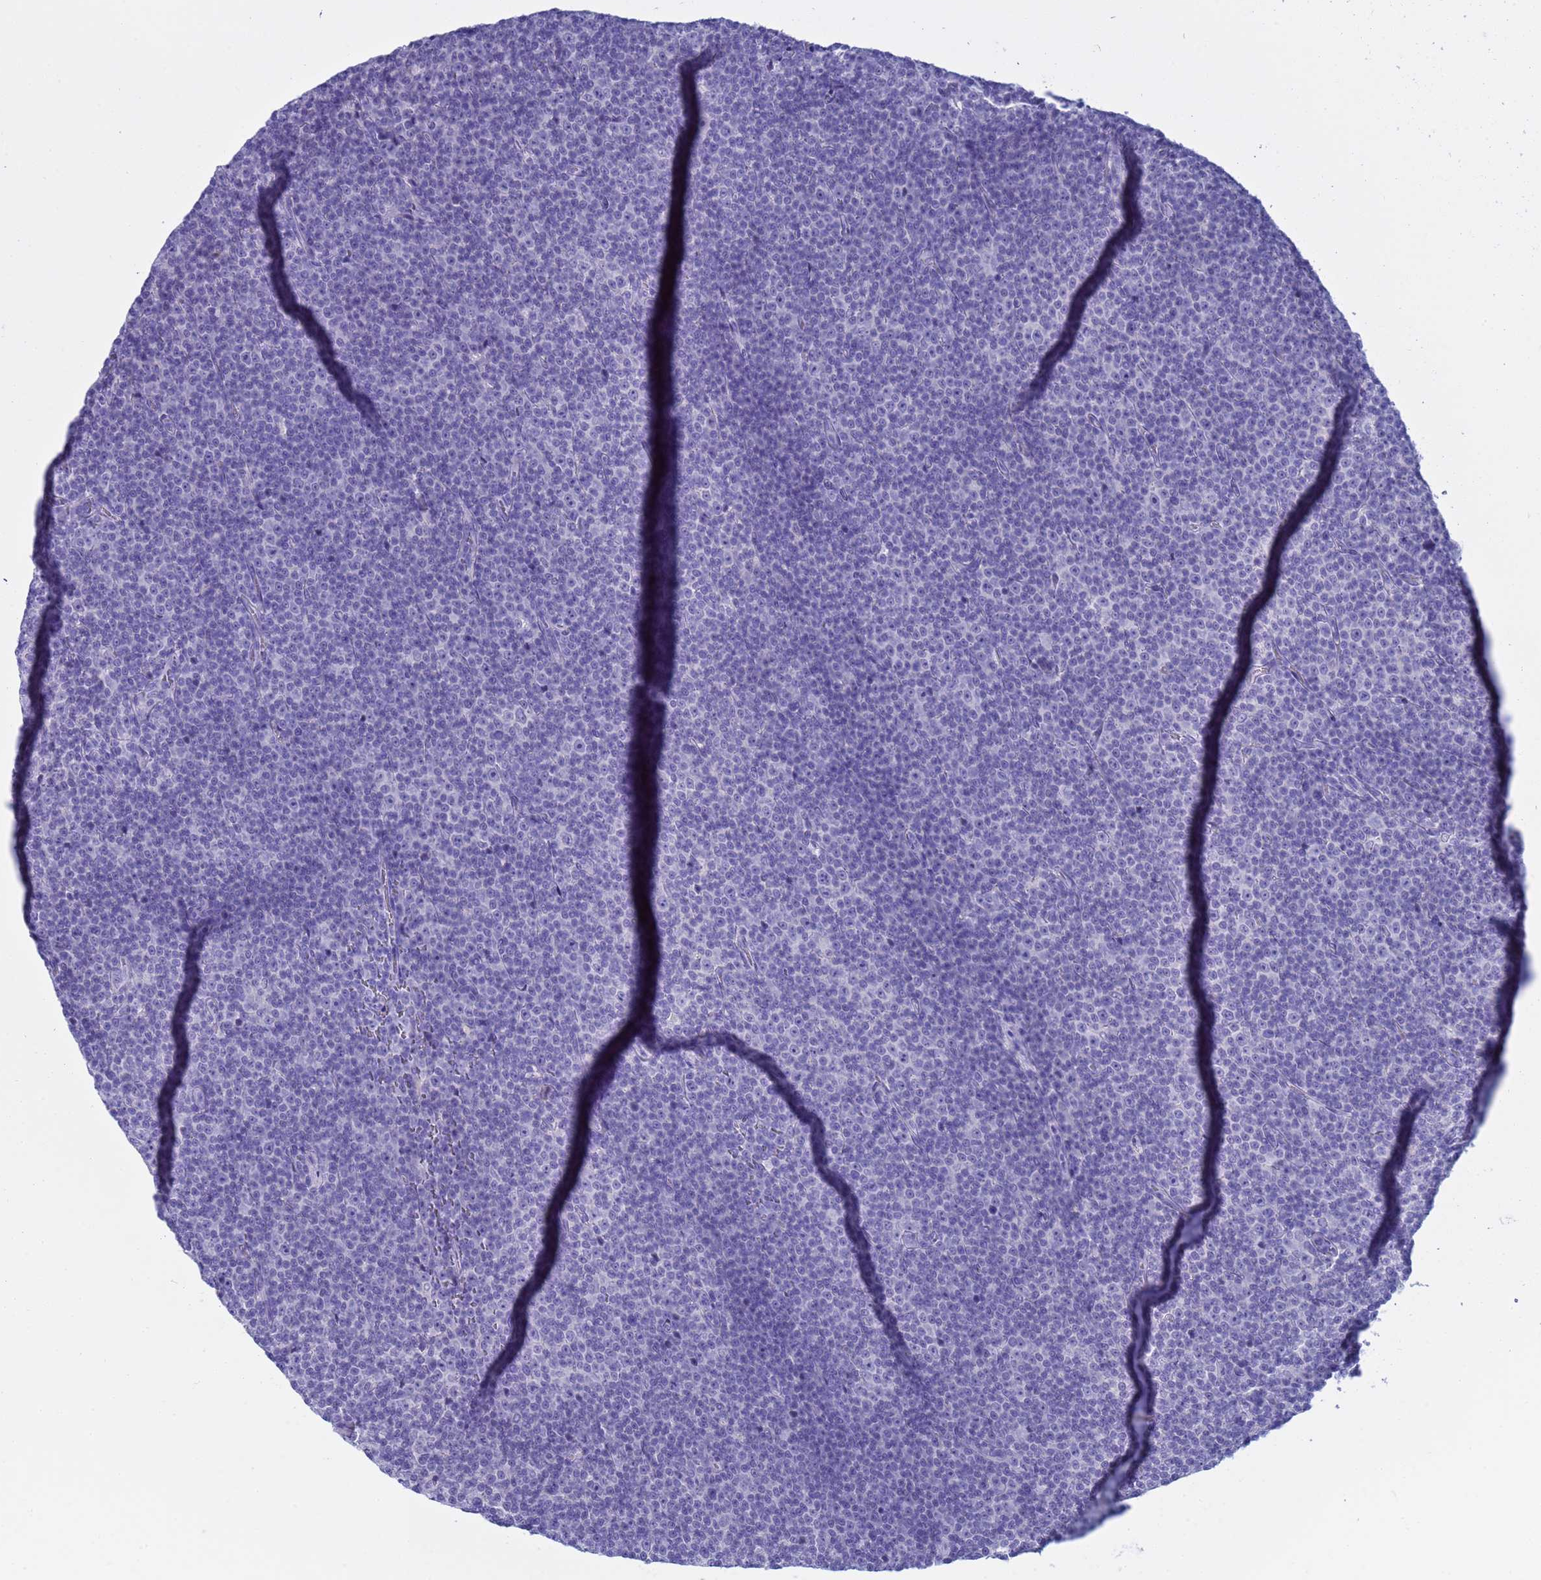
{"staining": {"intensity": "negative", "quantity": "none", "location": "none"}, "tissue": "lymphoma", "cell_type": "Tumor cells", "image_type": "cancer", "snomed": [{"axis": "morphology", "description": "Malignant lymphoma, non-Hodgkin's type, Low grade"}, {"axis": "topography", "description": "Lymph node"}], "caption": "A photomicrograph of human malignant lymphoma, non-Hodgkin's type (low-grade) is negative for staining in tumor cells. (DAB (3,3'-diaminobenzidine) IHC, high magnification).", "gene": "SYCN", "patient": {"sex": "female", "age": 67}}